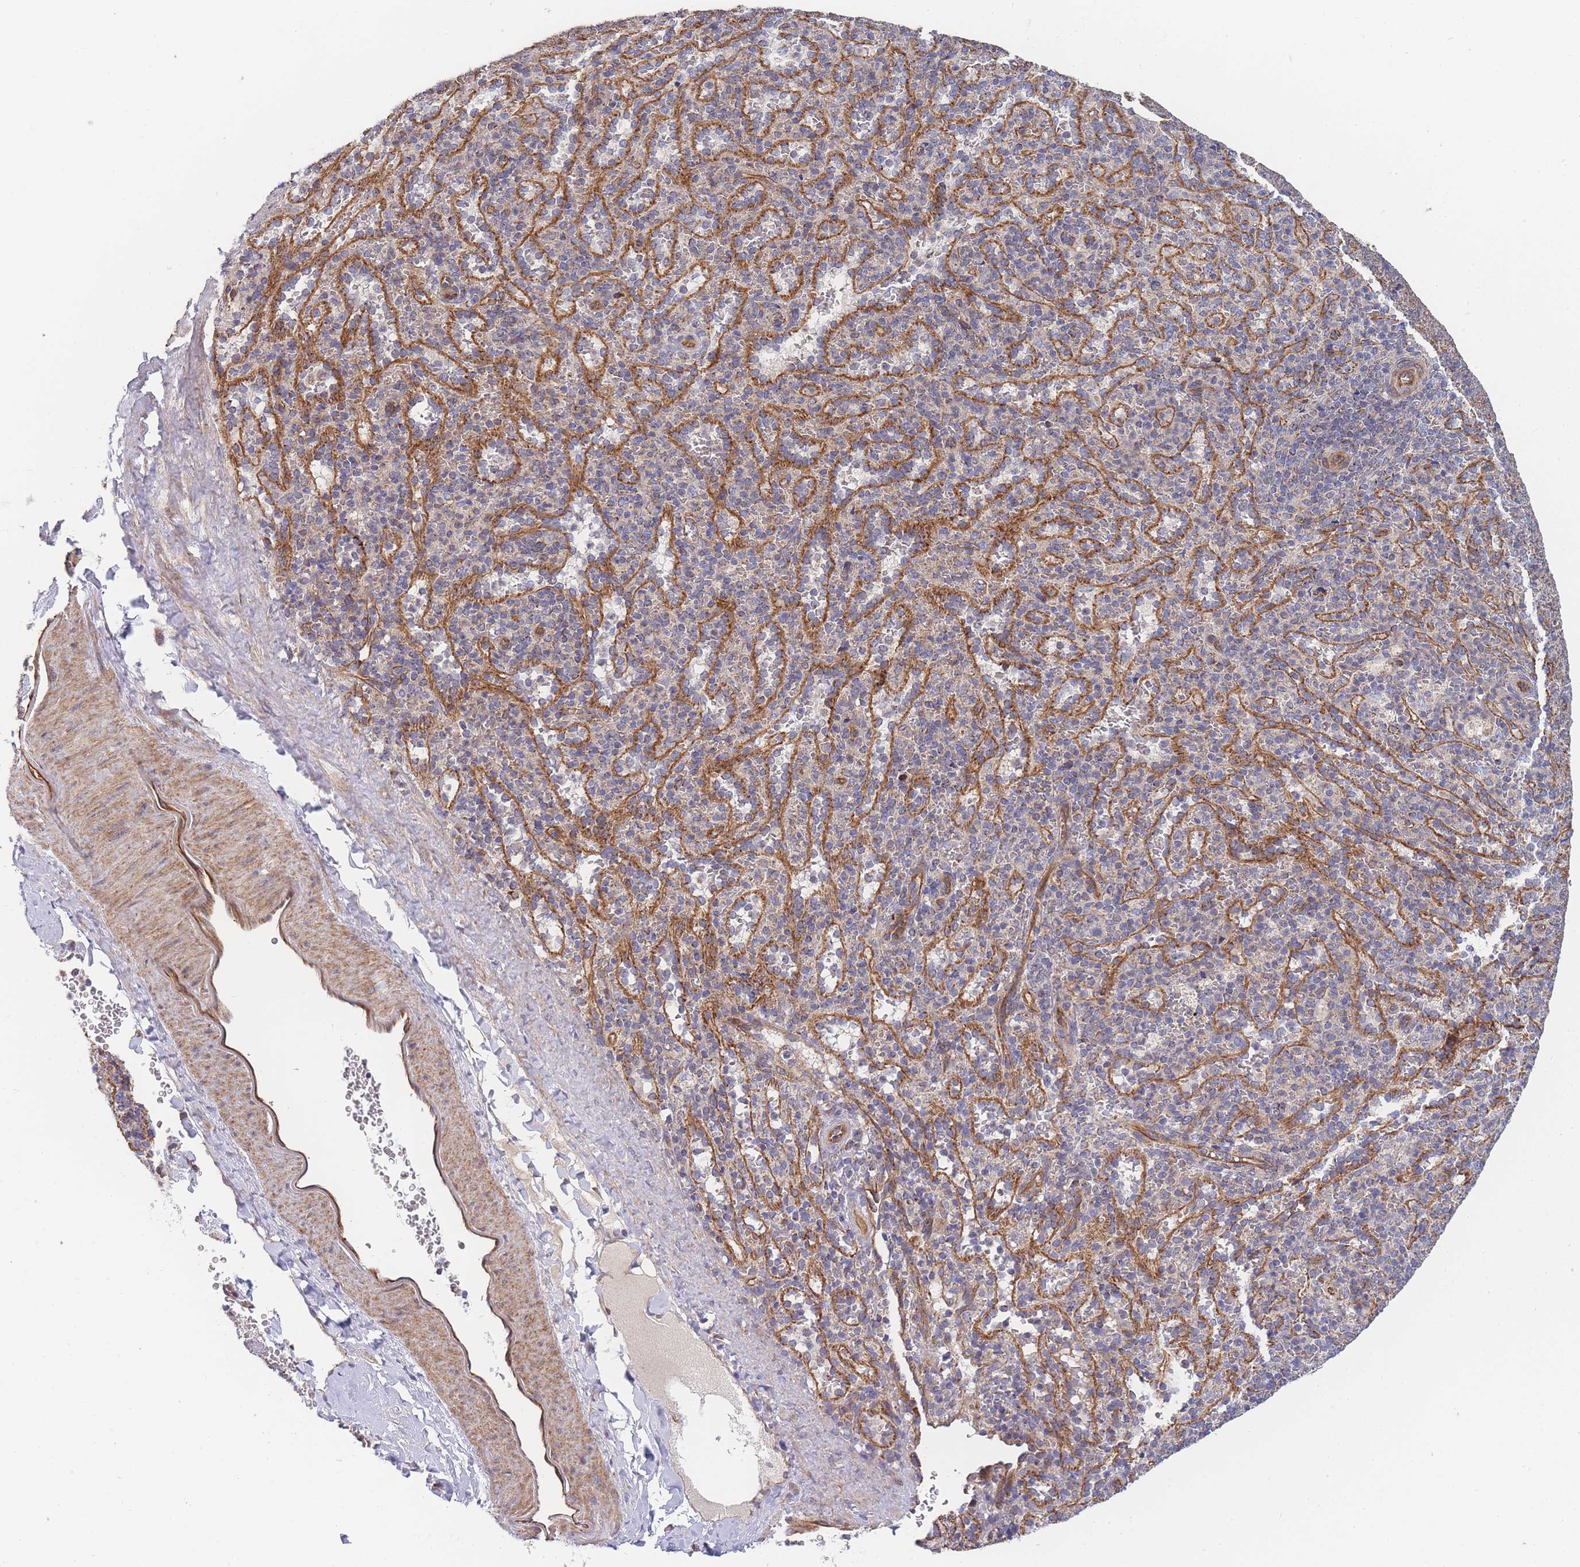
{"staining": {"intensity": "negative", "quantity": "none", "location": "none"}, "tissue": "spleen", "cell_type": "Cells in red pulp", "image_type": "normal", "snomed": [{"axis": "morphology", "description": "Normal tissue, NOS"}, {"axis": "topography", "description": "Spleen"}], "caption": "Immunohistochemistry (IHC) photomicrograph of normal spleen: spleen stained with DAB (3,3'-diaminobenzidine) exhibits no significant protein expression in cells in red pulp.", "gene": "MTRES1", "patient": {"sex": "female", "age": 21}}